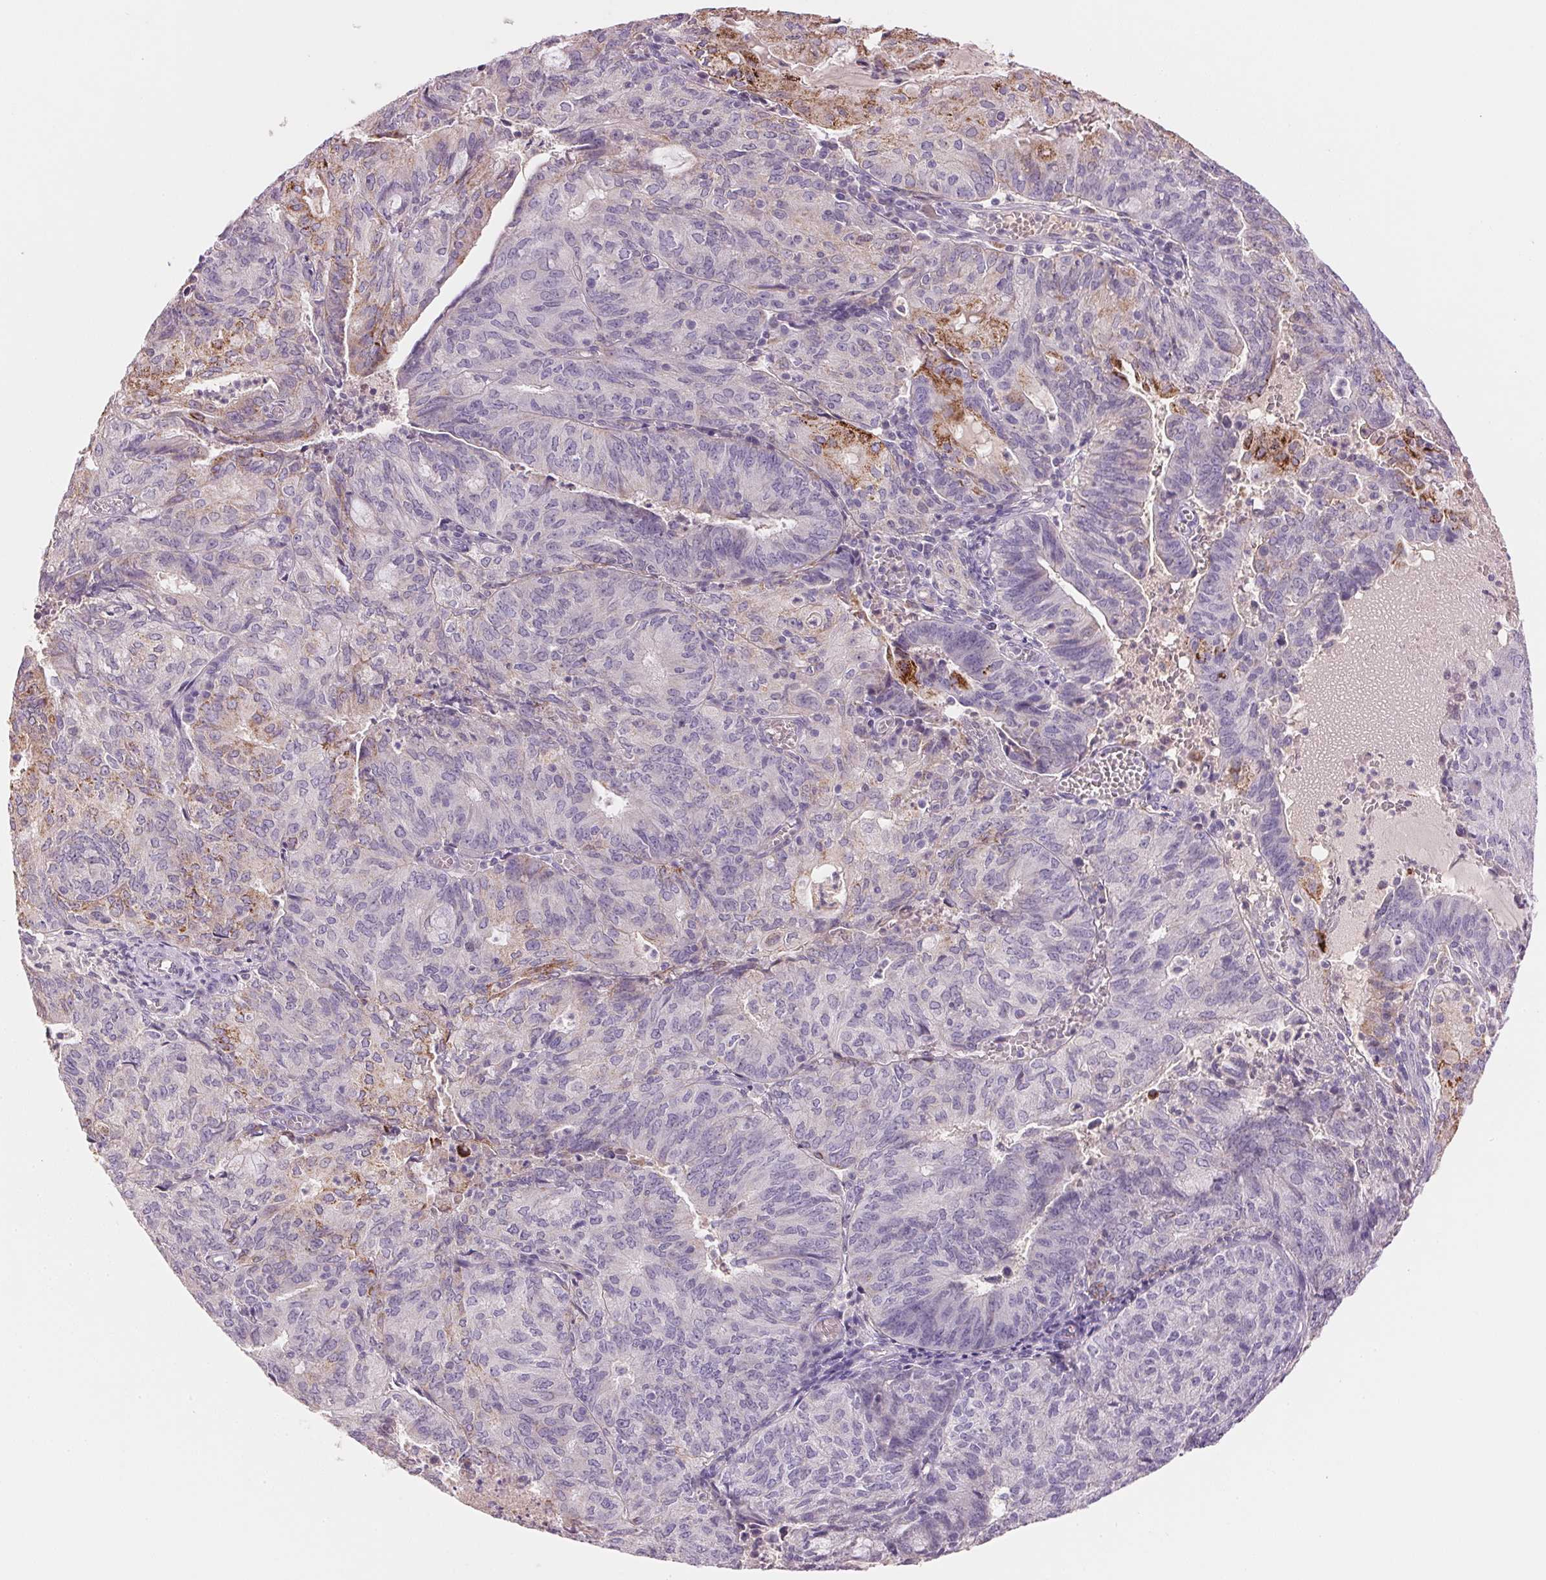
{"staining": {"intensity": "moderate", "quantity": "<25%", "location": "cytoplasmic/membranous"}, "tissue": "endometrial cancer", "cell_type": "Tumor cells", "image_type": "cancer", "snomed": [{"axis": "morphology", "description": "Adenocarcinoma, NOS"}, {"axis": "topography", "description": "Endometrium"}], "caption": "An IHC micrograph of tumor tissue is shown. Protein staining in brown labels moderate cytoplasmic/membranous positivity in endometrial cancer within tumor cells.", "gene": "CYP11B1", "patient": {"sex": "female", "age": 82}}